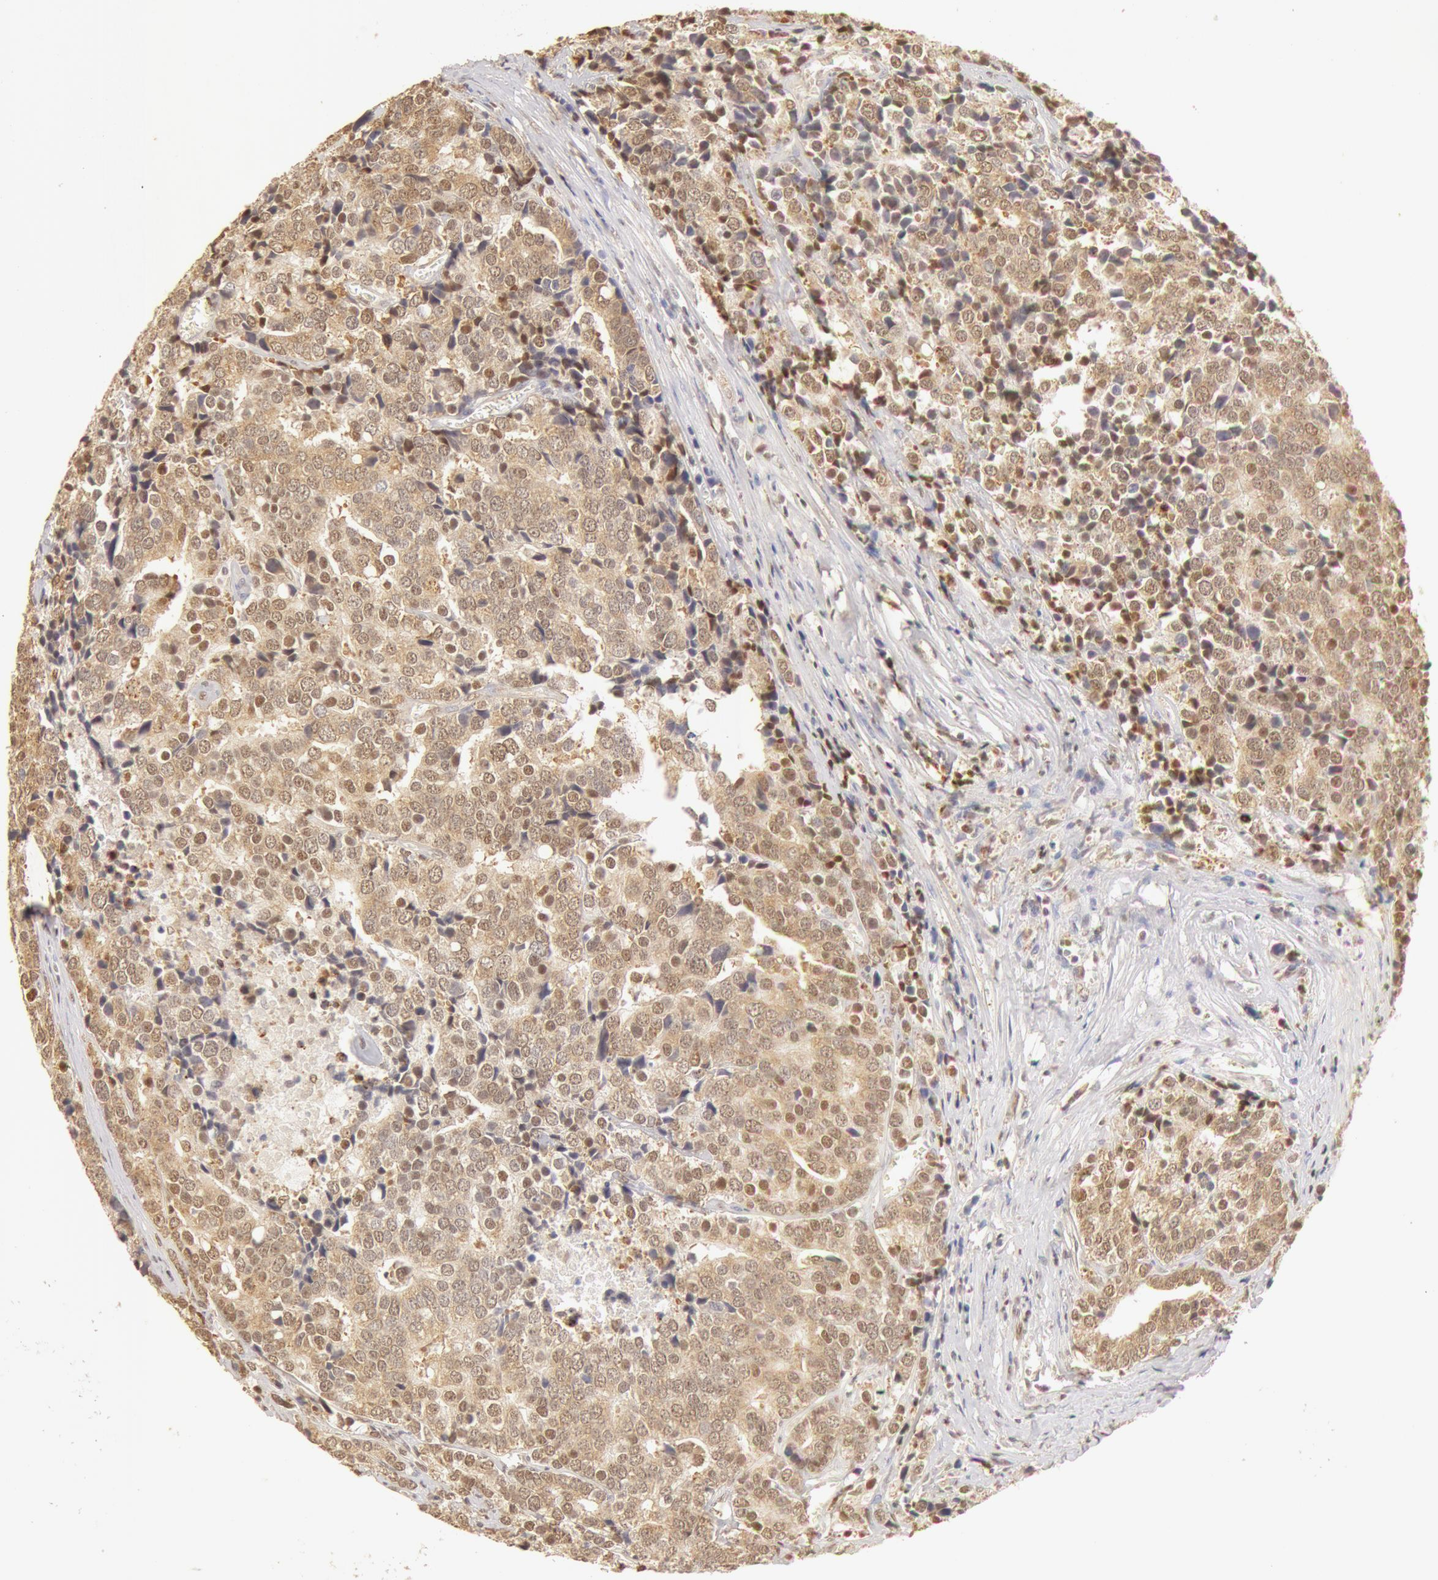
{"staining": {"intensity": "moderate", "quantity": ">75%", "location": "cytoplasmic/membranous,nuclear"}, "tissue": "prostate cancer", "cell_type": "Tumor cells", "image_type": "cancer", "snomed": [{"axis": "morphology", "description": "Adenocarcinoma, High grade"}, {"axis": "topography", "description": "Prostate"}], "caption": "Protein expression by IHC shows moderate cytoplasmic/membranous and nuclear expression in approximately >75% of tumor cells in prostate cancer (adenocarcinoma (high-grade)). (DAB (3,3'-diaminobenzidine) = brown stain, brightfield microscopy at high magnification).", "gene": "SNRNP70", "patient": {"sex": "male", "age": 71}}